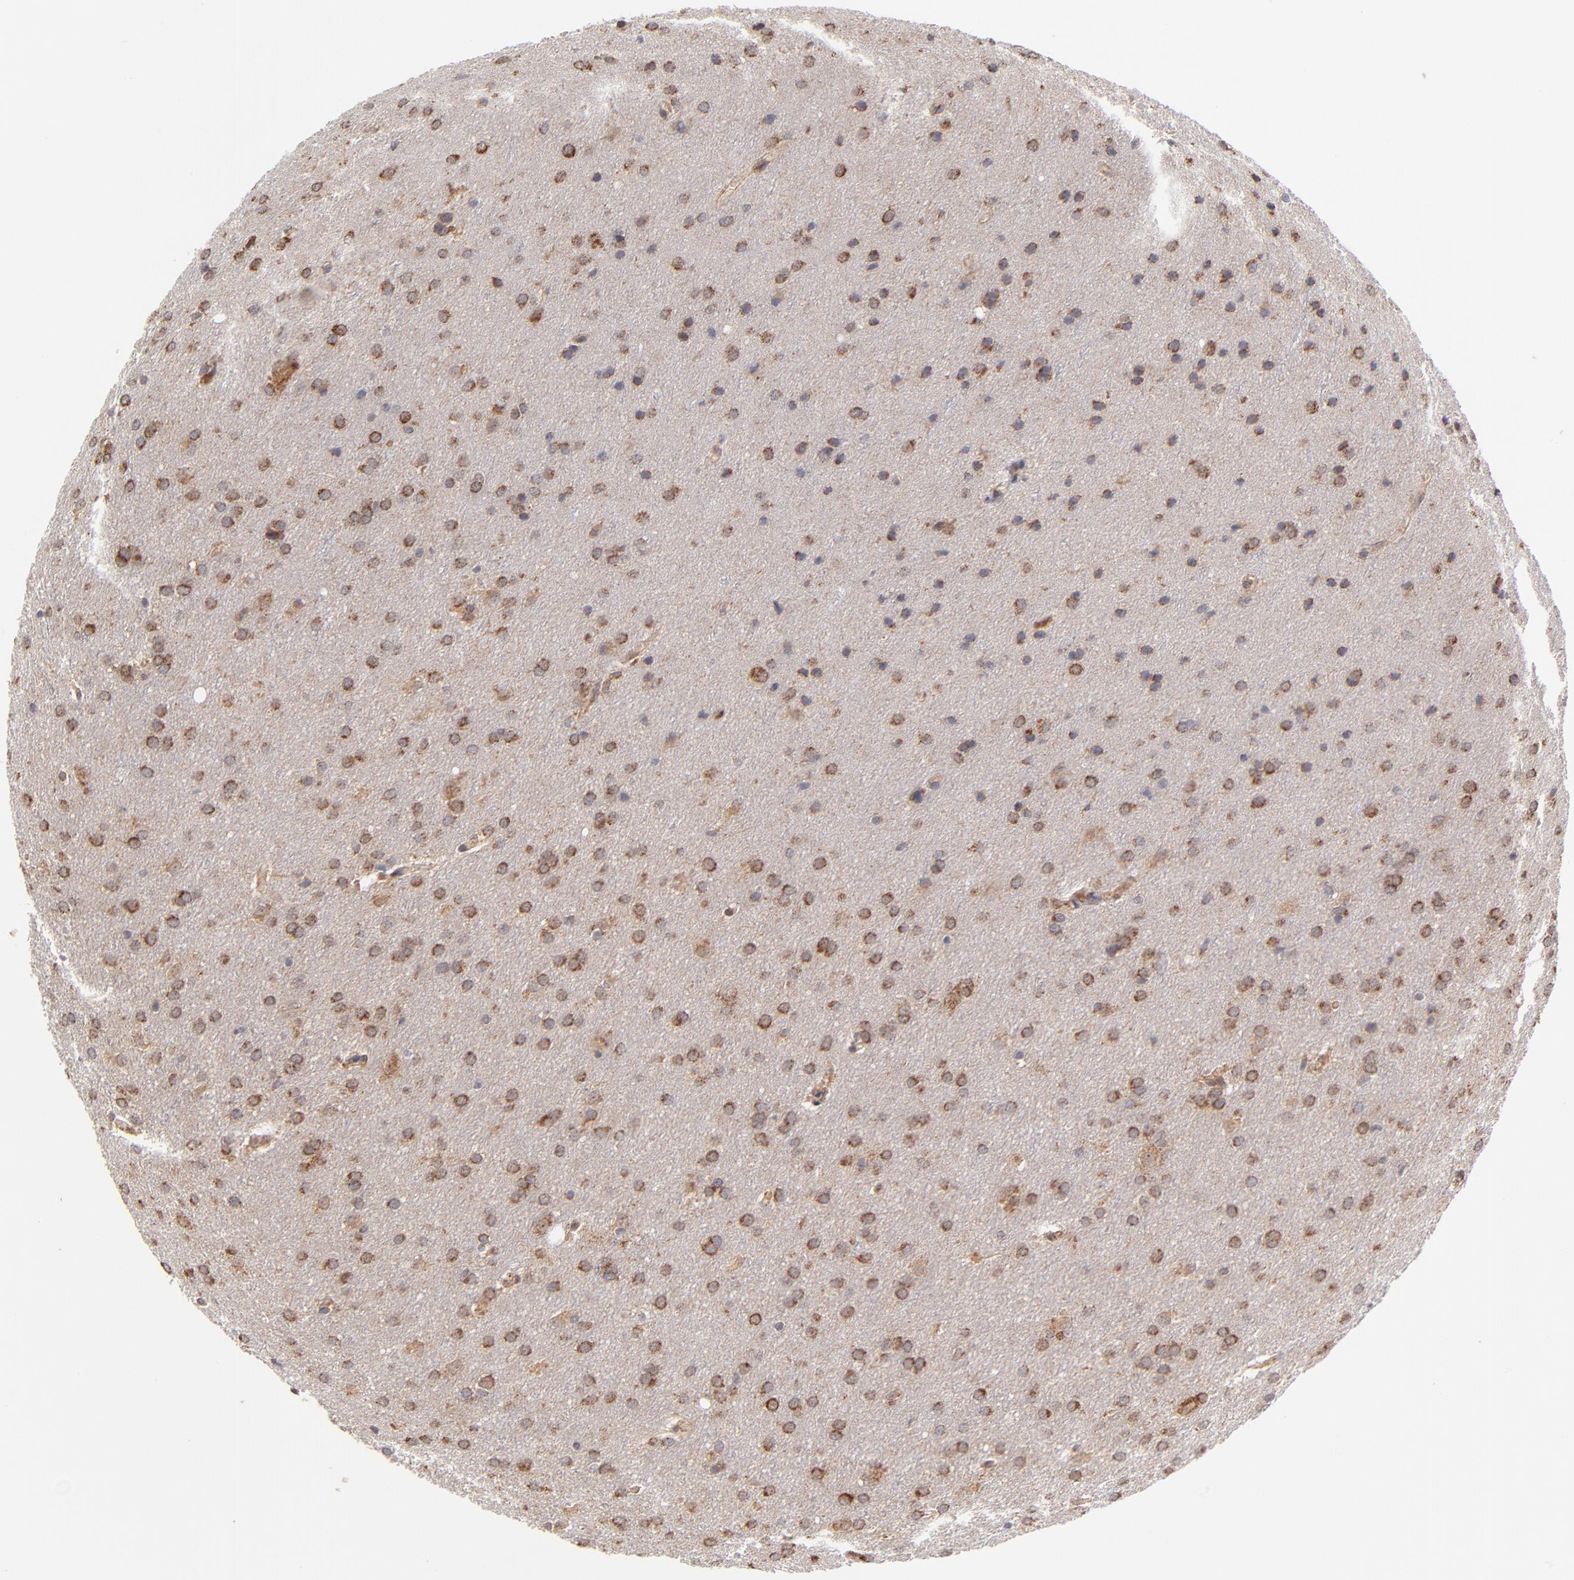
{"staining": {"intensity": "strong", "quantity": ">75%", "location": "cytoplasmic/membranous"}, "tissue": "glioma", "cell_type": "Tumor cells", "image_type": "cancer", "snomed": [{"axis": "morphology", "description": "Glioma, malignant, Low grade"}, {"axis": "topography", "description": "Brain"}], "caption": "Immunohistochemical staining of glioma exhibits high levels of strong cytoplasmic/membranous protein positivity in about >75% of tumor cells.", "gene": "UBE2H", "patient": {"sex": "female", "age": 32}}